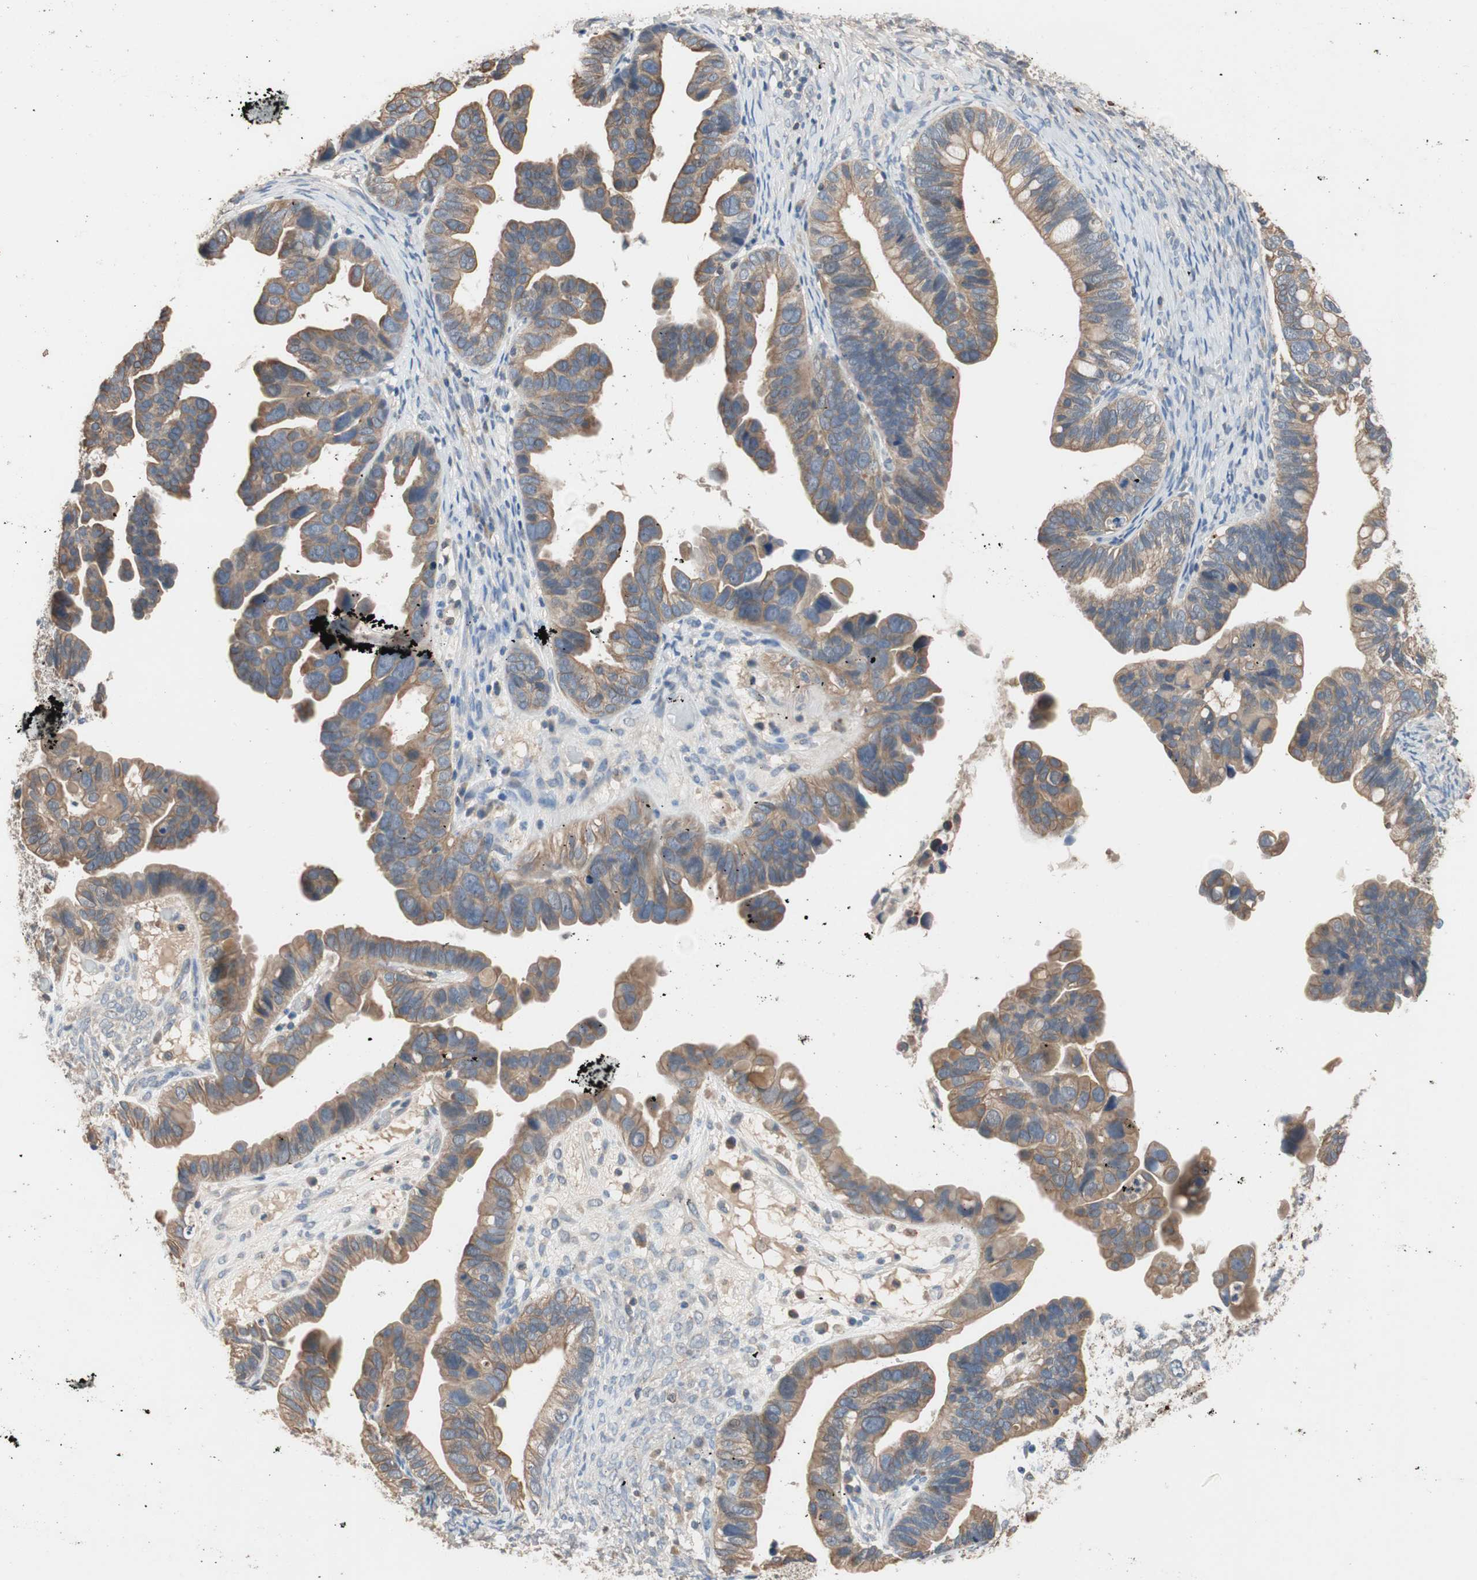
{"staining": {"intensity": "moderate", "quantity": ">75%", "location": "cytoplasmic/membranous"}, "tissue": "ovarian cancer", "cell_type": "Tumor cells", "image_type": "cancer", "snomed": [{"axis": "morphology", "description": "Cystadenocarcinoma, serous, NOS"}, {"axis": "topography", "description": "Ovary"}], "caption": "Human ovarian serous cystadenocarcinoma stained with a protein marker displays moderate staining in tumor cells.", "gene": "ADAP1", "patient": {"sex": "female", "age": 56}}